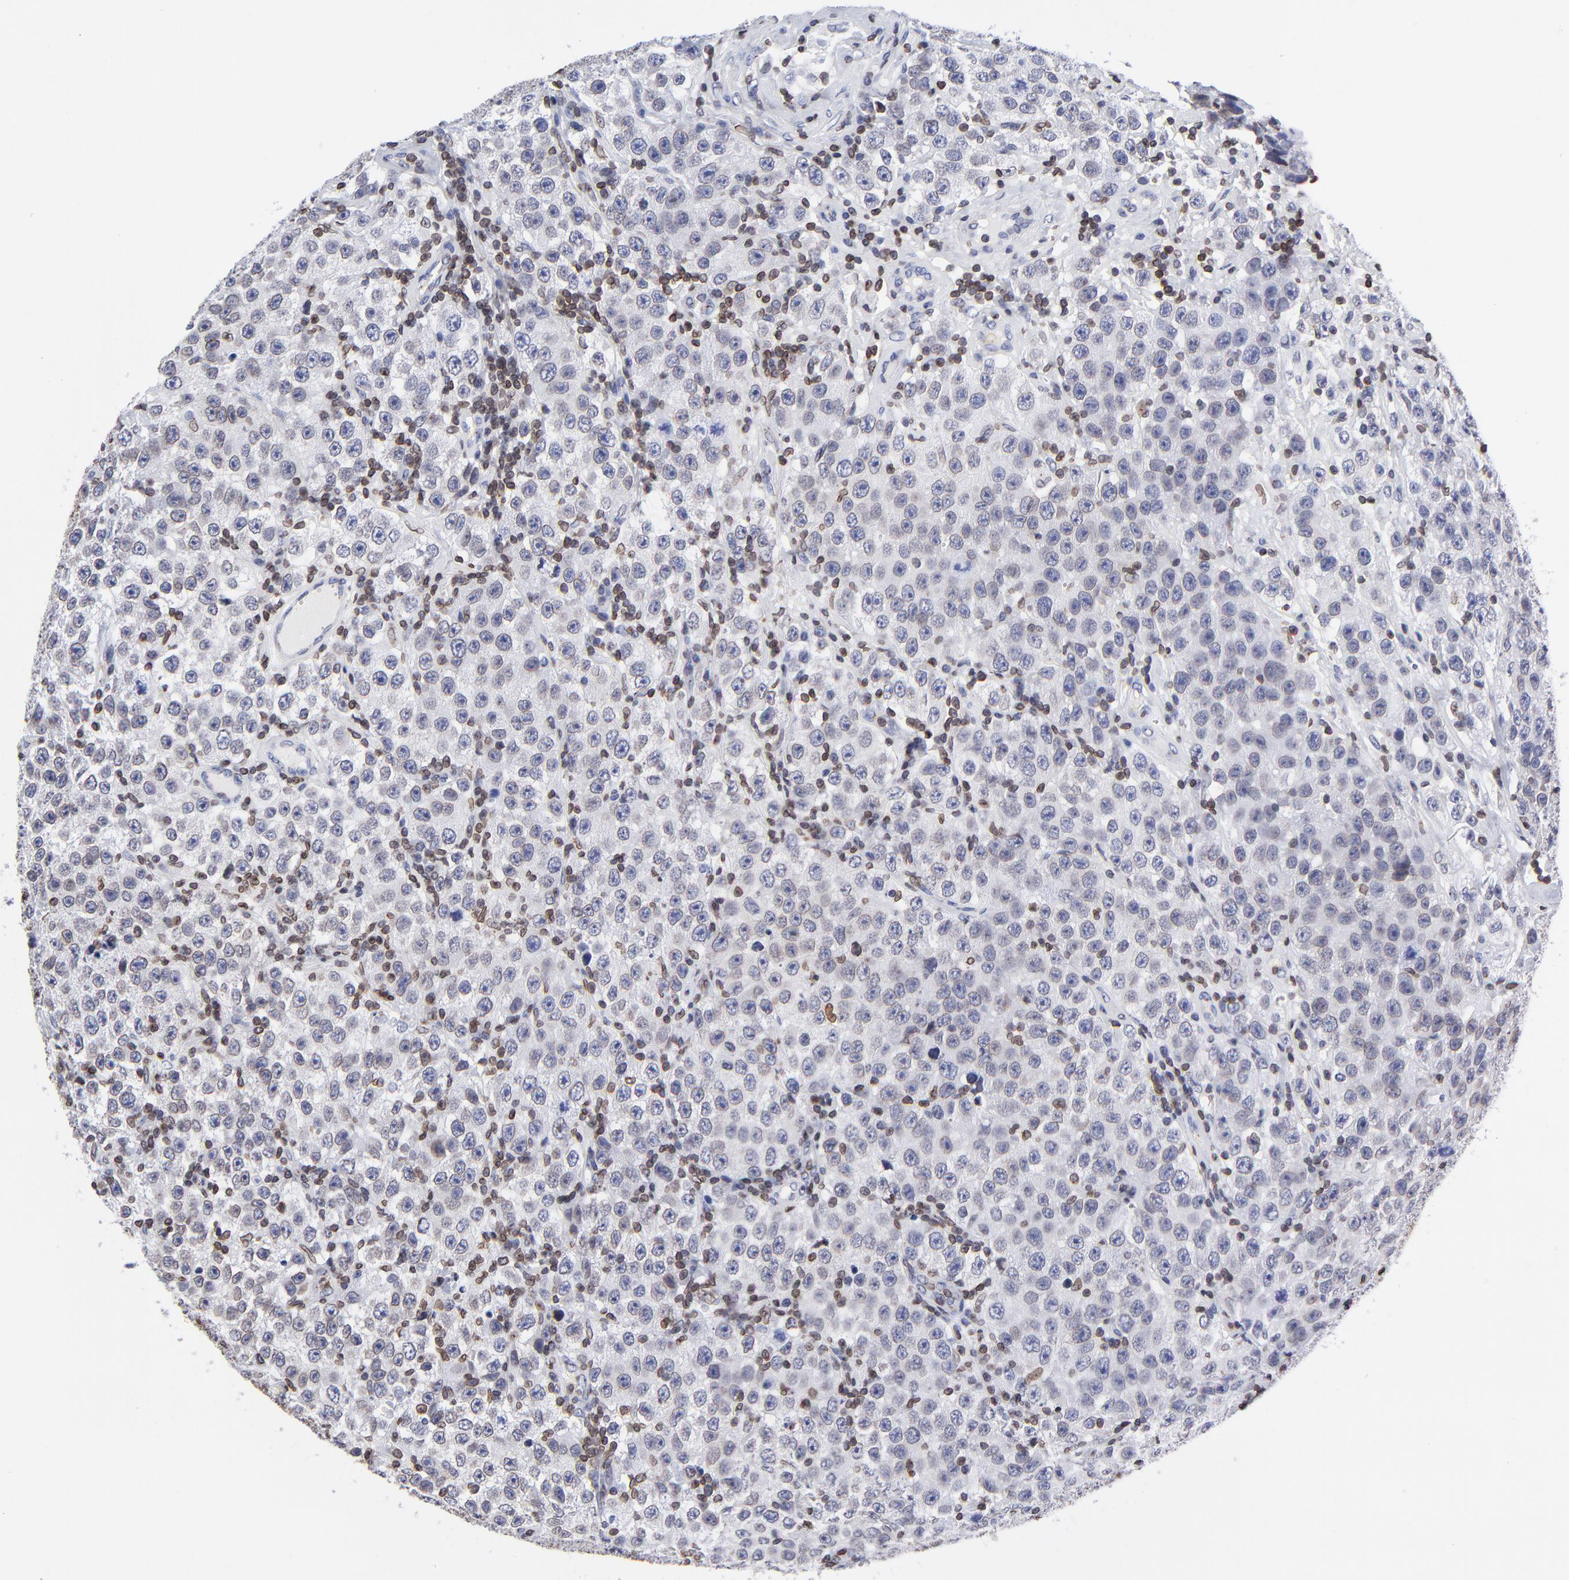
{"staining": {"intensity": "weak", "quantity": "<25%", "location": "cytoplasmic/membranous,nuclear"}, "tissue": "testis cancer", "cell_type": "Tumor cells", "image_type": "cancer", "snomed": [{"axis": "morphology", "description": "Seminoma, NOS"}, {"axis": "topography", "description": "Testis"}], "caption": "High power microscopy photomicrograph of an immunohistochemistry image of testis cancer, revealing no significant positivity in tumor cells.", "gene": "THAP7", "patient": {"sex": "male", "age": 52}}